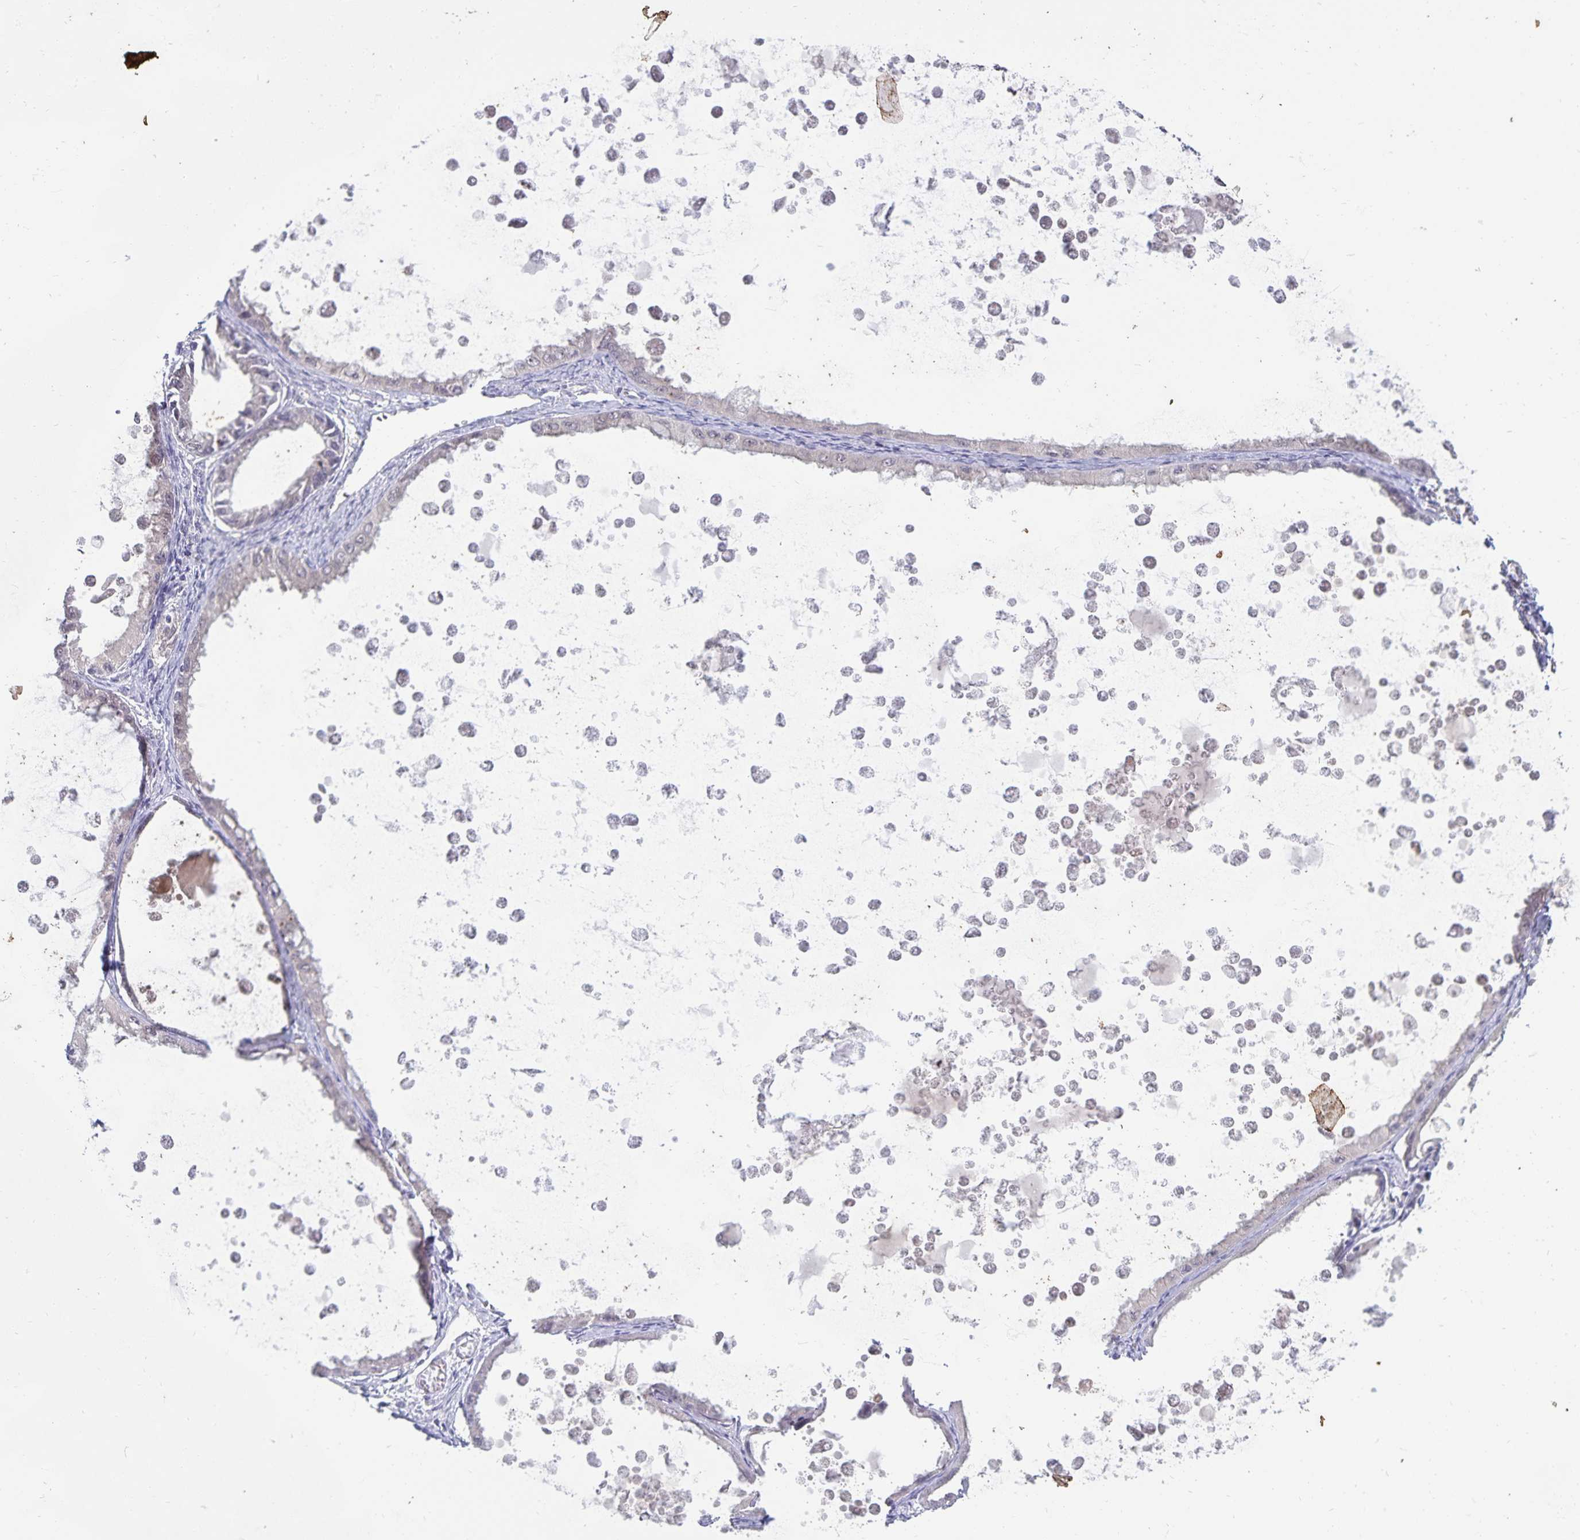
{"staining": {"intensity": "moderate", "quantity": "25%-75%", "location": "cytoplasmic/membranous"}, "tissue": "ovarian cancer", "cell_type": "Tumor cells", "image_type": "cancer", "snomed": [{"axis": "morphology", "description": "Cystadenocarcinoma, mucinous, NOS"}, {"axis": "topography", "description": "Ovary"}], "caption": "This is an image of immunohistochemistry (IHC) staining of mucinous cystadenocarcinoma (ovarian), which shows moderate staining in the cytoplasmic/membranous of tumor cells.", "gene": "CDKN2B", "patient": {"sex": "female", "age": 64}}